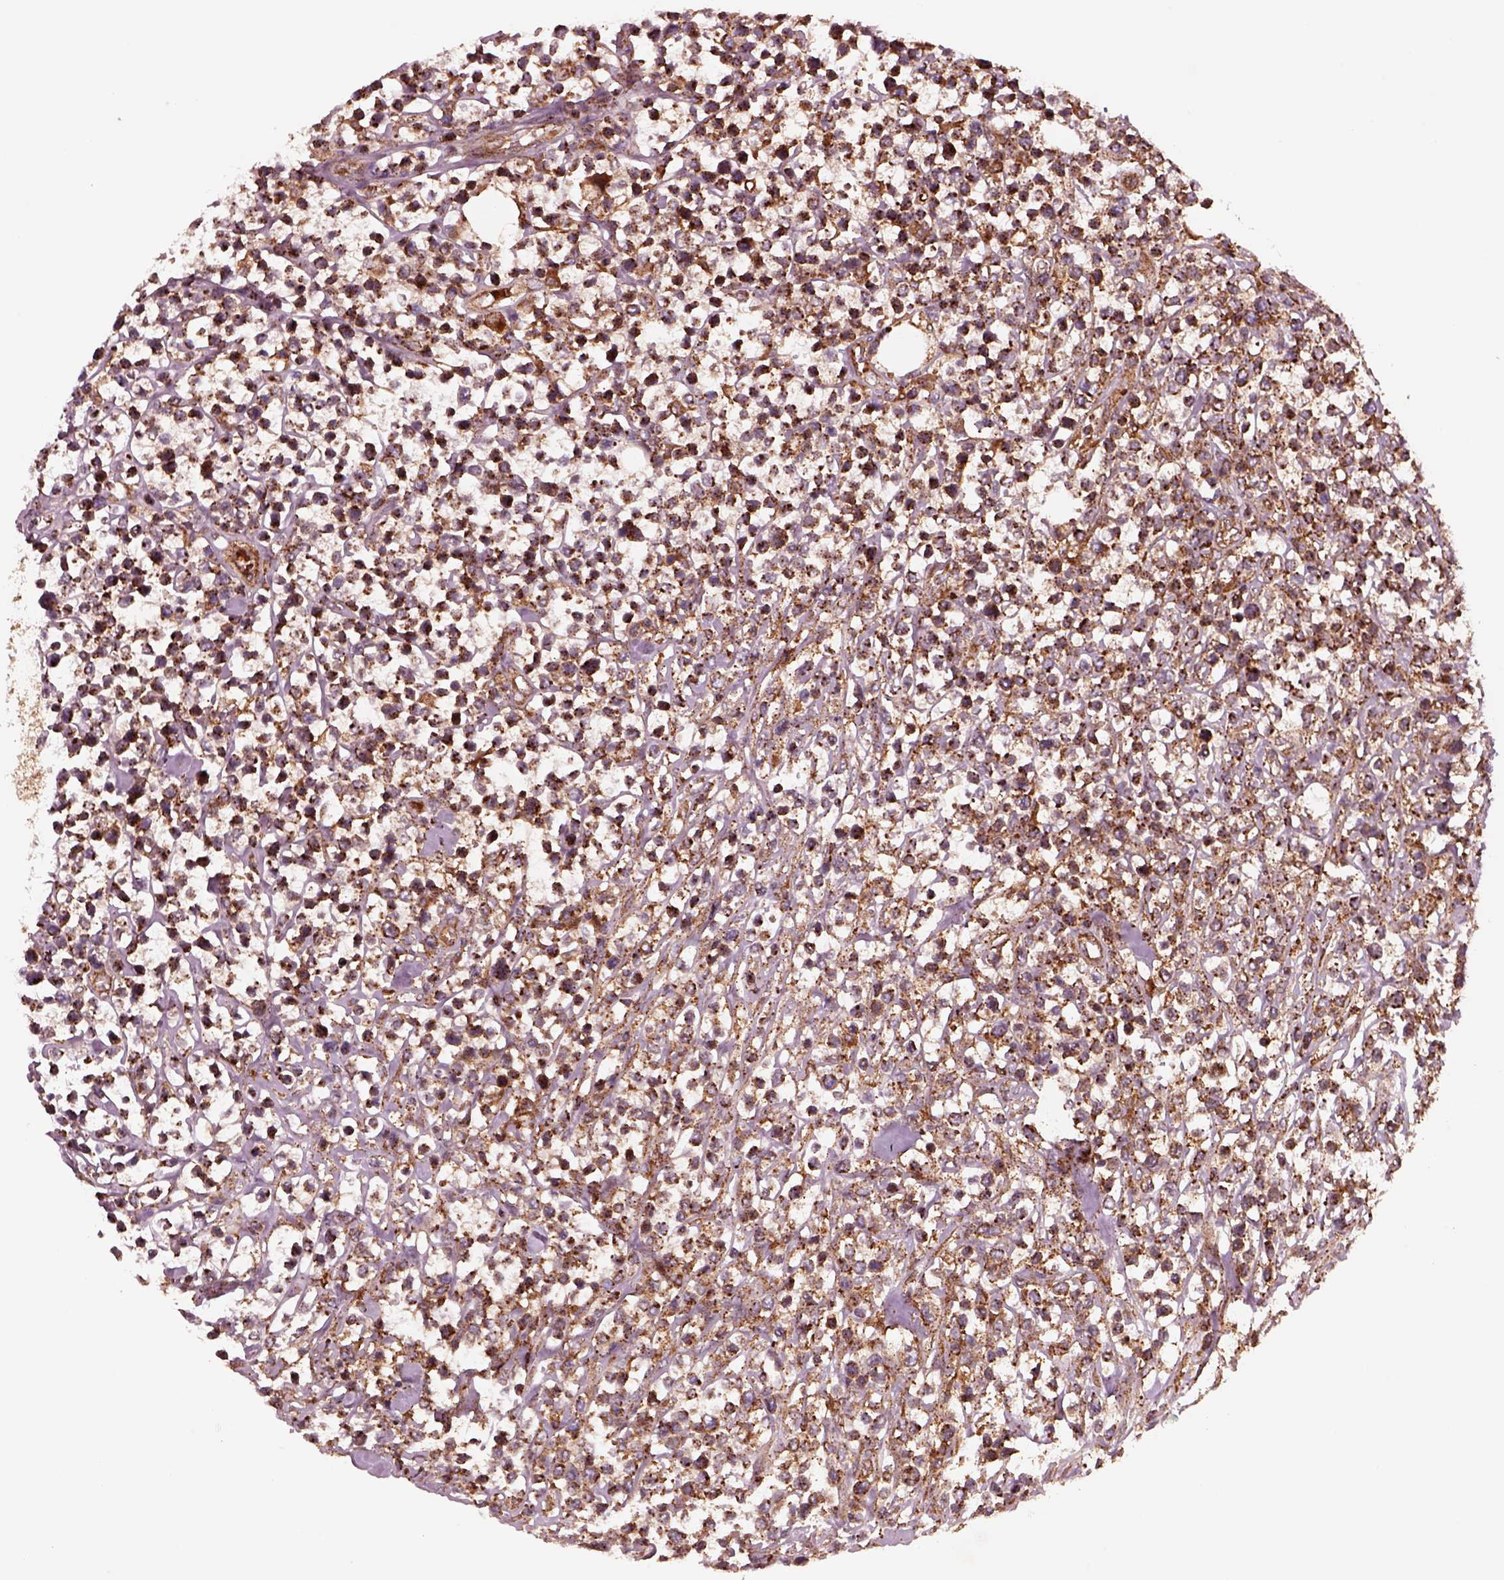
{"staining": {"intensity": "strong", "quantity": "25%-75%", "location": "cytoplasmic/membranous"}, "tissue": "lymphoma", "cell_type": "Tumor cells", "image_type": "cancer", "snomed": [{"axis": "morphology", "description": "Malignant lymphoma, non-Hodgkin's type, High grade"}, {"axis": "topography", "description": "Soft tissue"}], "caption": "Lymphoma stained with a brown dye displays strong cytoplasmic/membranous positive positivity in approximately 25%-75% of tumor cells.", "gene": "WASHC2A", "patient": {"sex": "female", "age": 56}}